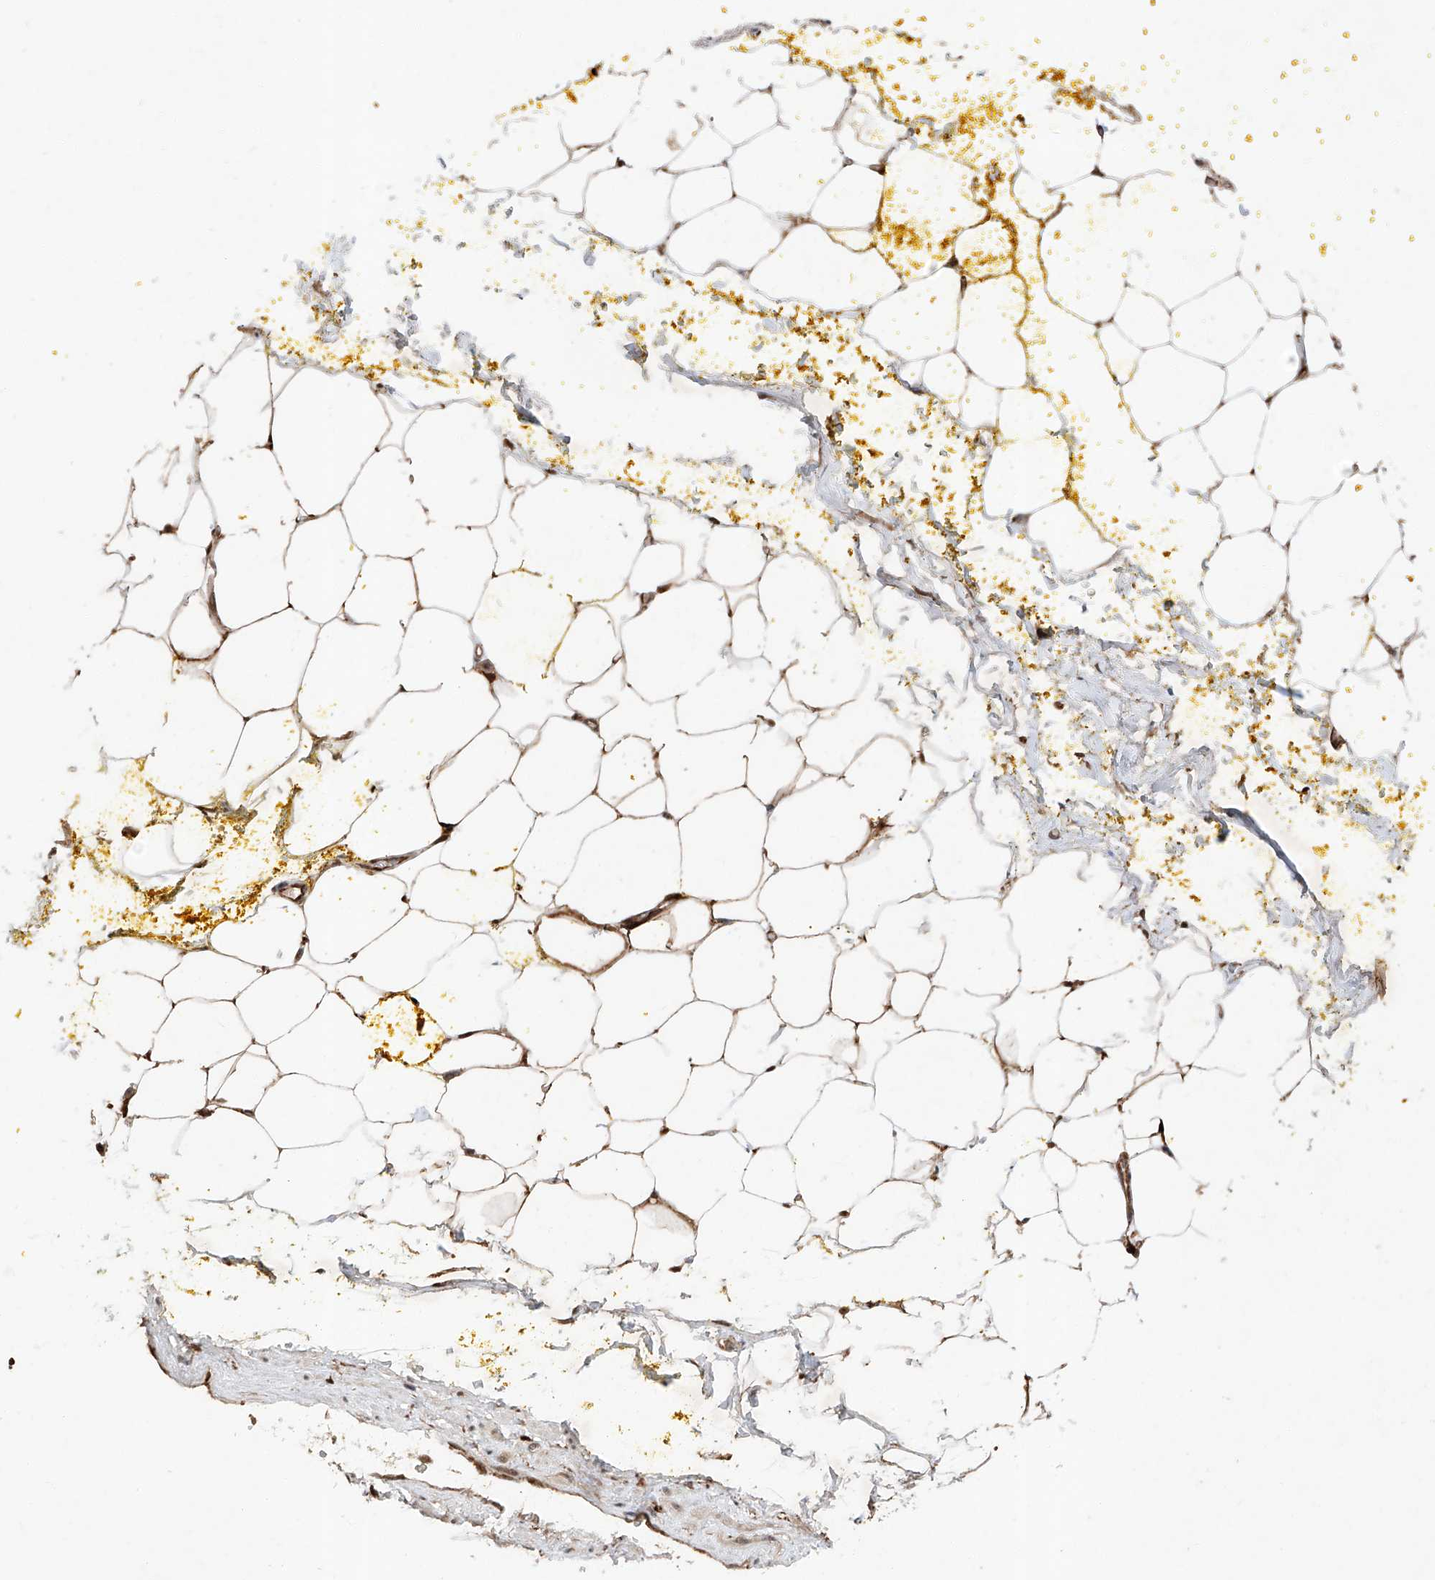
{"staining": {"intensity": "strong", "quantity": ">75%", "location": "nuclear"}, "tissue": "adipose tissue", "cell_type": "Adipocytes", "image_type": "normal", "snomed": [{"axis": "morphology", "description": "Normal tissue, NOS"}, {"axis": "morphology", "description": "Adenocarcinoma, Low grade"}, {"axis": "topography", "description": "Prostate"}, {"axis": "topography", "description": "Peripheral nerve tissue"}], "caption": "Adipocytes reveal high levels of strong nuclear staining in approximately >75% of cells in normal human adipose tissue. (IHC, brightfield microscopy, high magnification).", "gene": "ZFP28", "patient": {"sex": "male", "age": 63}}